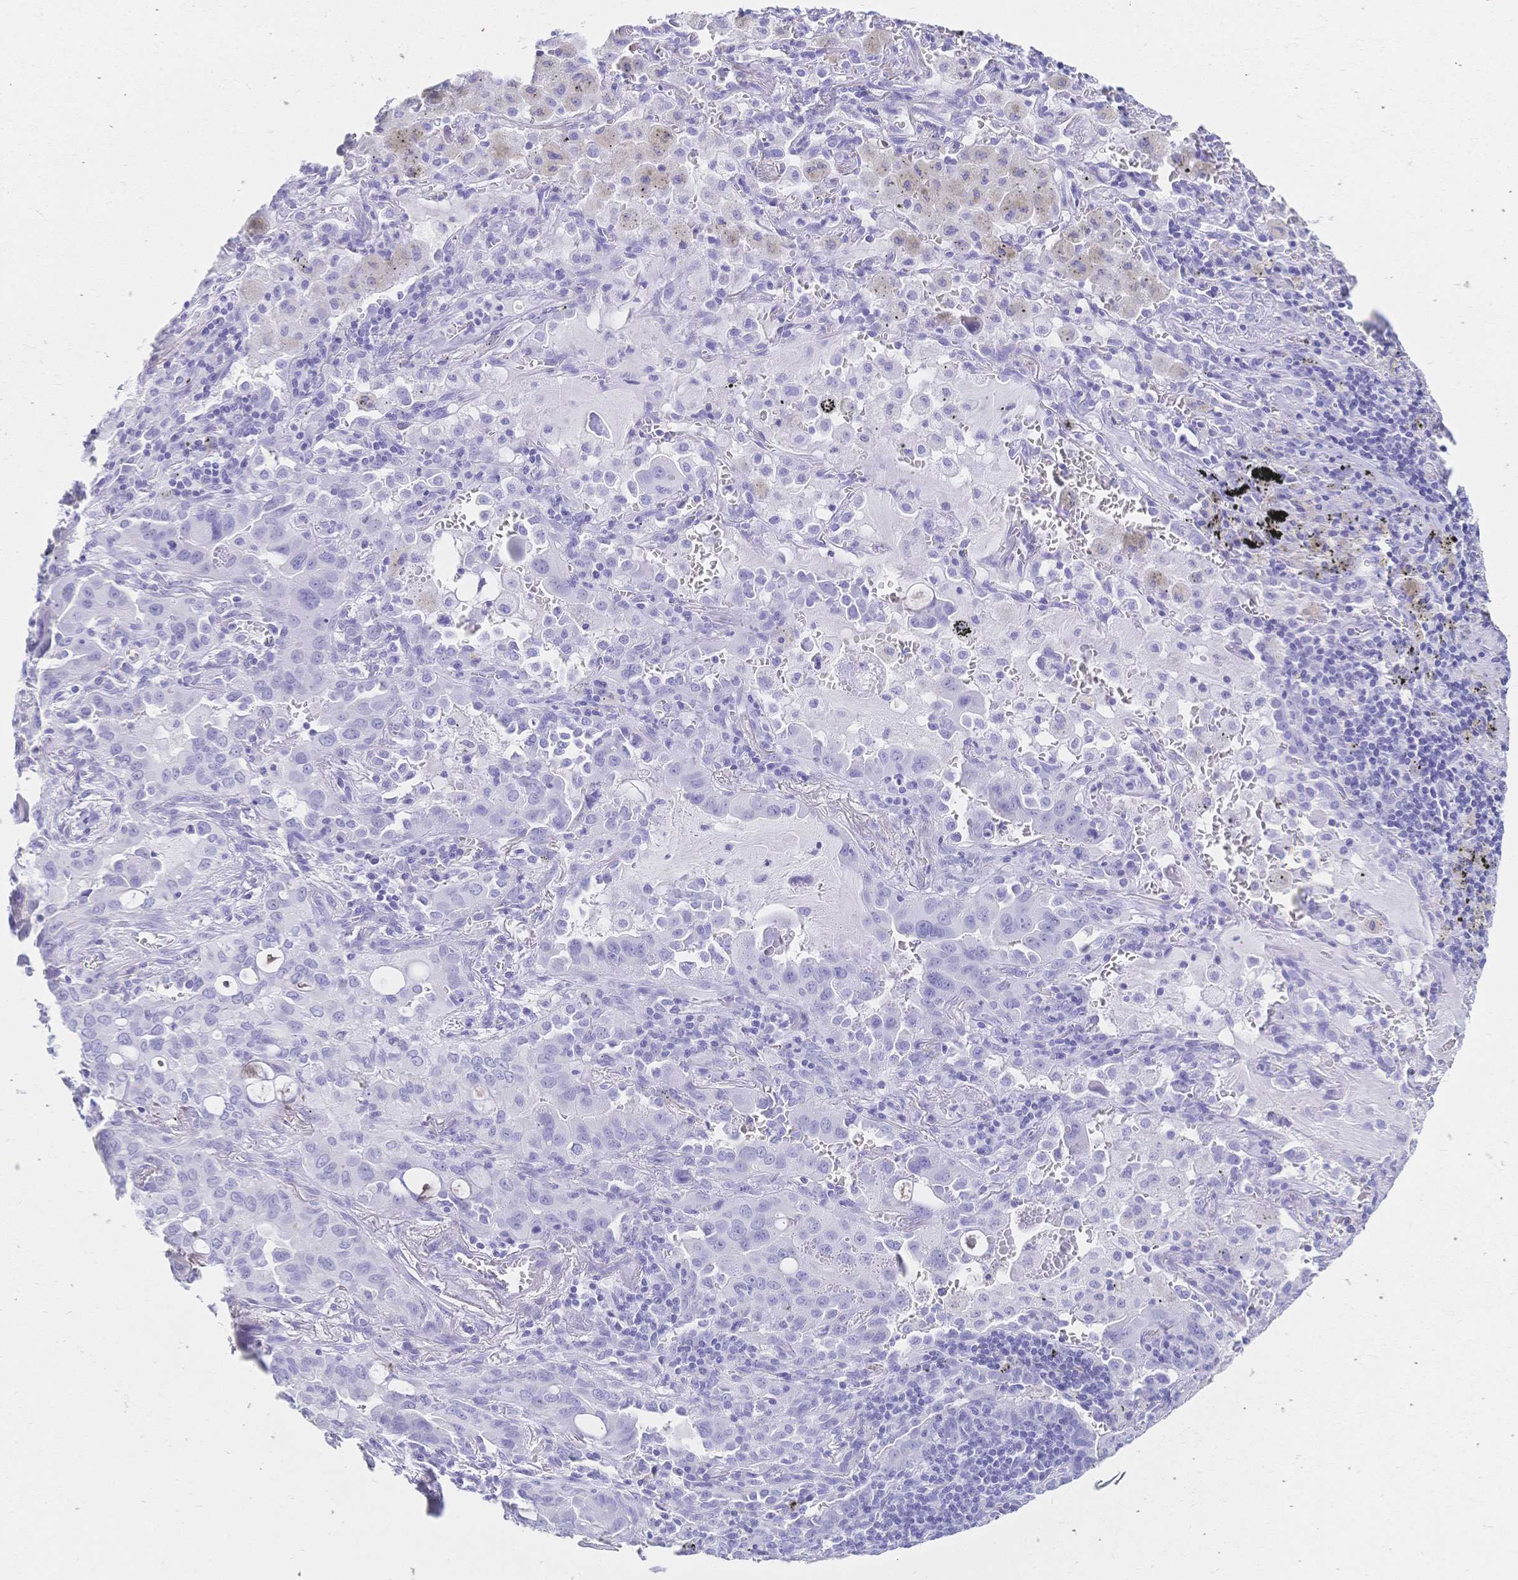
{"staining": {"intensity": "negative", "quantity": "none", "location": "none"}, "tissue": "lung cancer", "cell_type": "Tumor cells", "image_type": "cancer", "snomed": [{"axis": "morphology", "description": "Adenocarcinoma, NOS"}, {"axis": "topography", "description": "Lung"}], "caption": "This is an IHC photomicrograph of lung cancer (adenocarcinoma). There is no expression in tumor cells.", "gene": "MEP1B", "patient": {"sex": "male", "age": 65}}